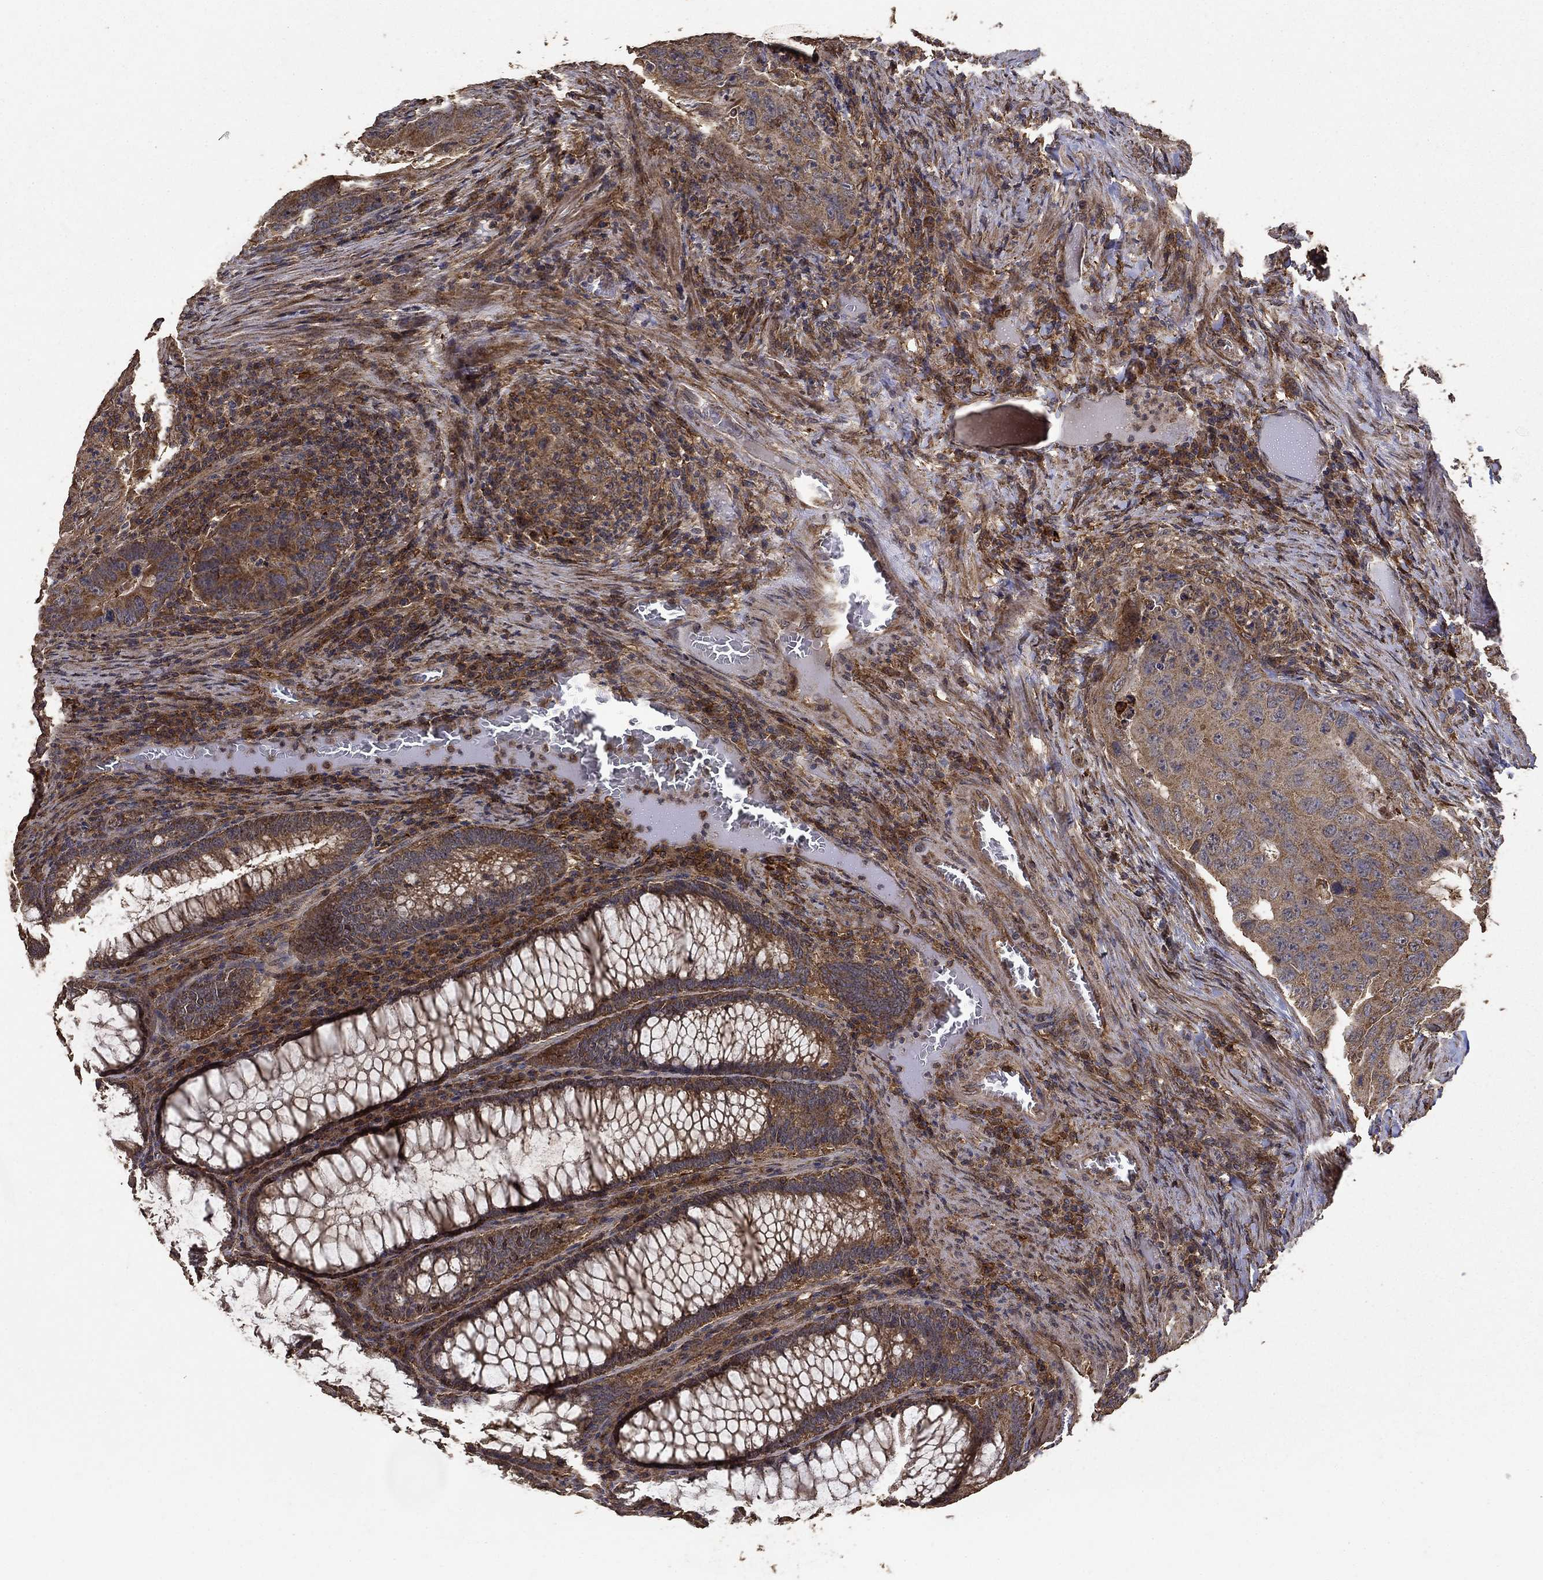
{"staining": {"intensity": "moderate", "quantity": "<25%", "location": "cytoplasmic/membranous"}, "tissue": "colorectal cancer", "cell_type": "Tumor cells", "image_type": "cancer", "snomed": [{"axis": "morphology", "description": "Adenocarcinoma, NOS"}, {"axis": "topography", "description": "Colon"}], "caption": "Colorectal cancer (adenocarcinoma) stained with immunohistochemistry shows moderate cytoplasmic/membranous positivity in approximately <25% of tumor cells.", "gene": "IFRD1", "patient": {"sex": "male", "age": 79}}